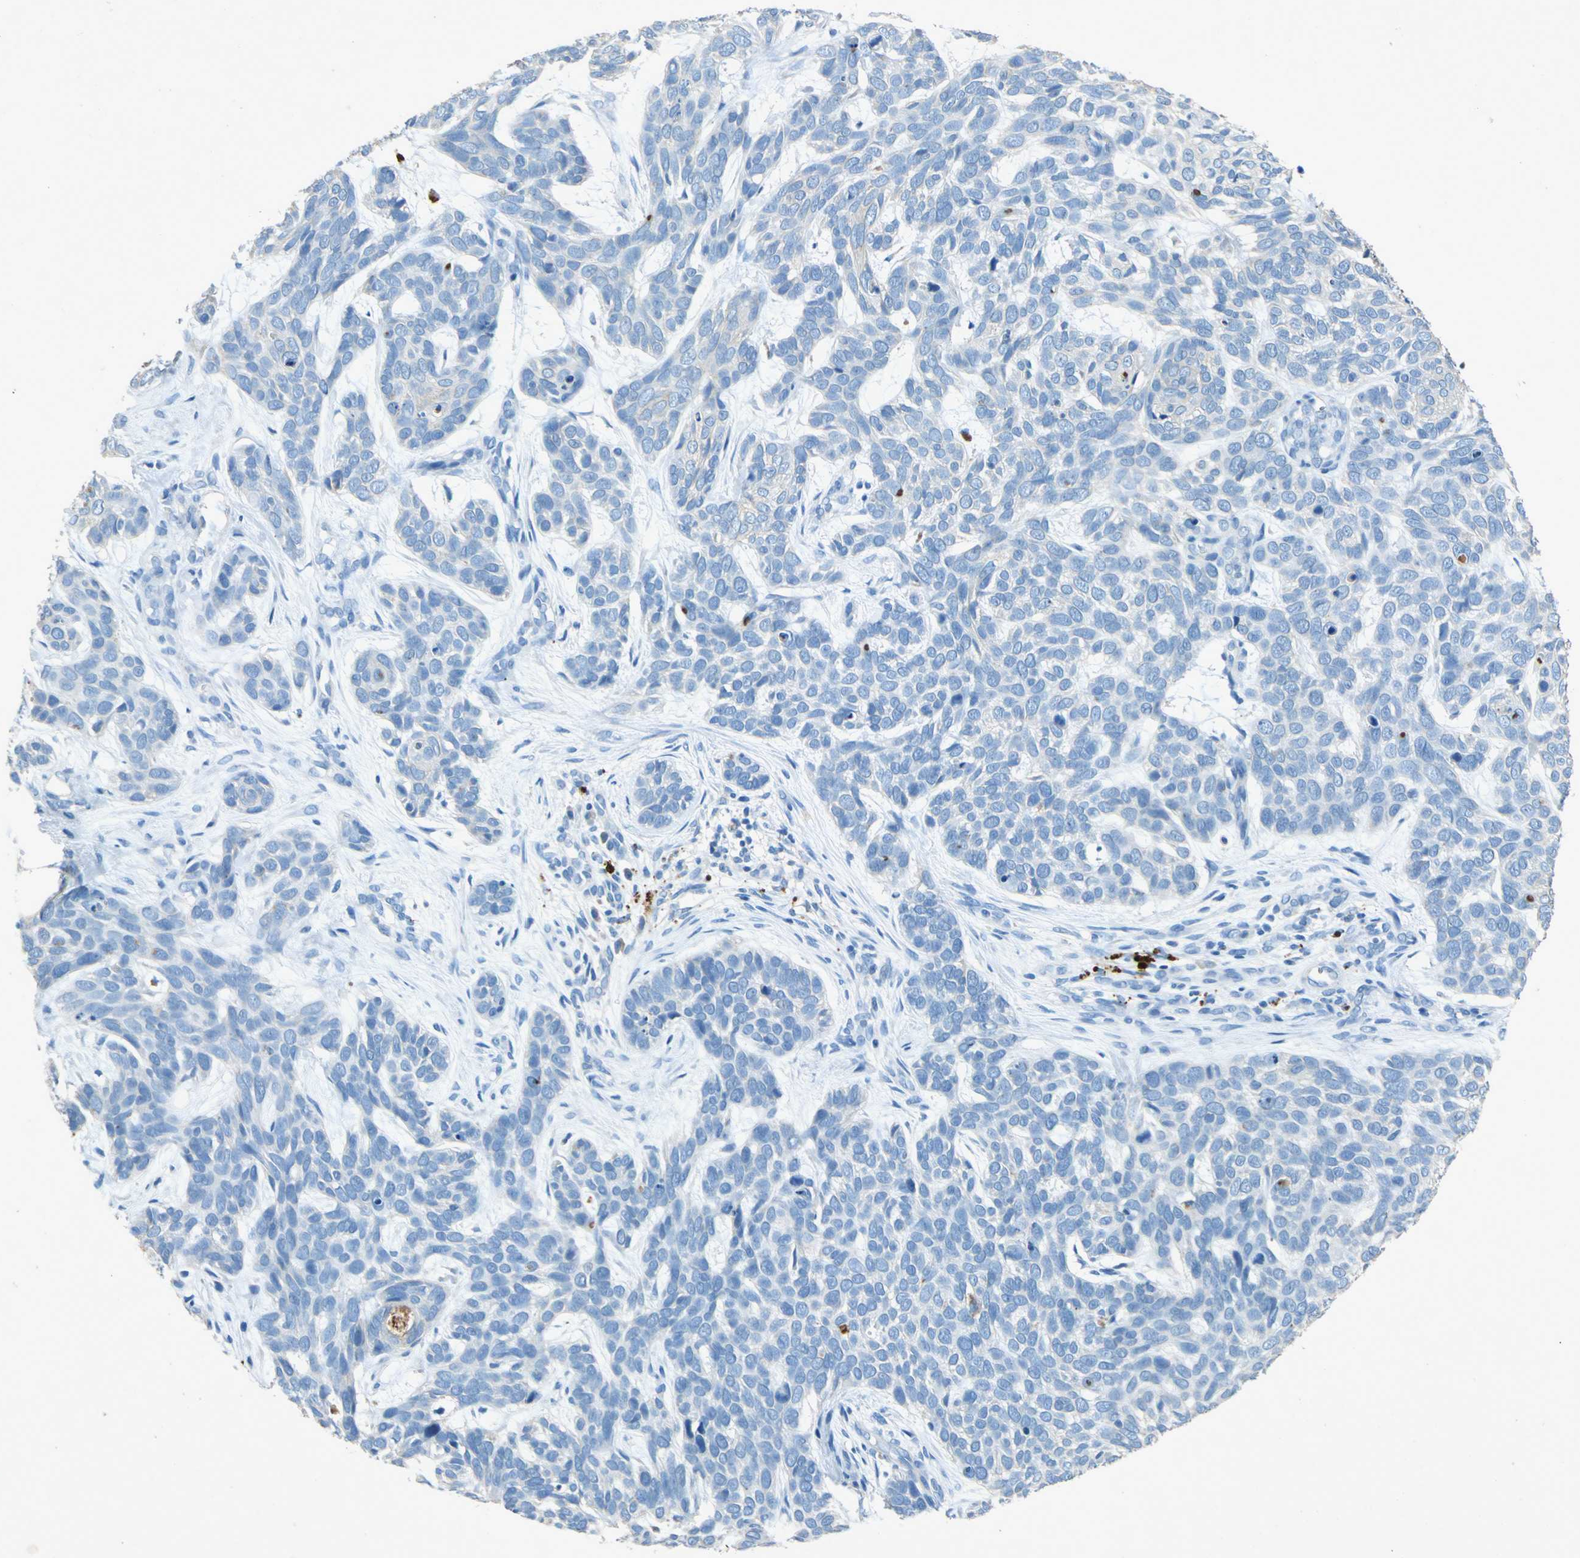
{"staining": {"intensity": "negative", "quantity": "none", "location": "none"}, "tissue": "skin cancer", "cell_type": "Tumor cells", "image_type": "cancer", "snomed": [{"axis": "morphology", "description": "Basal cell carcinoma"}, {"axis": "topography", "description": "Skin"}], "caption": "Protein analysis of skin basal cell carcinoma shows no significant expression in tumor cells.", "gene": "ADAMTS5", "patient": {"sex": "male", "age": 87}}